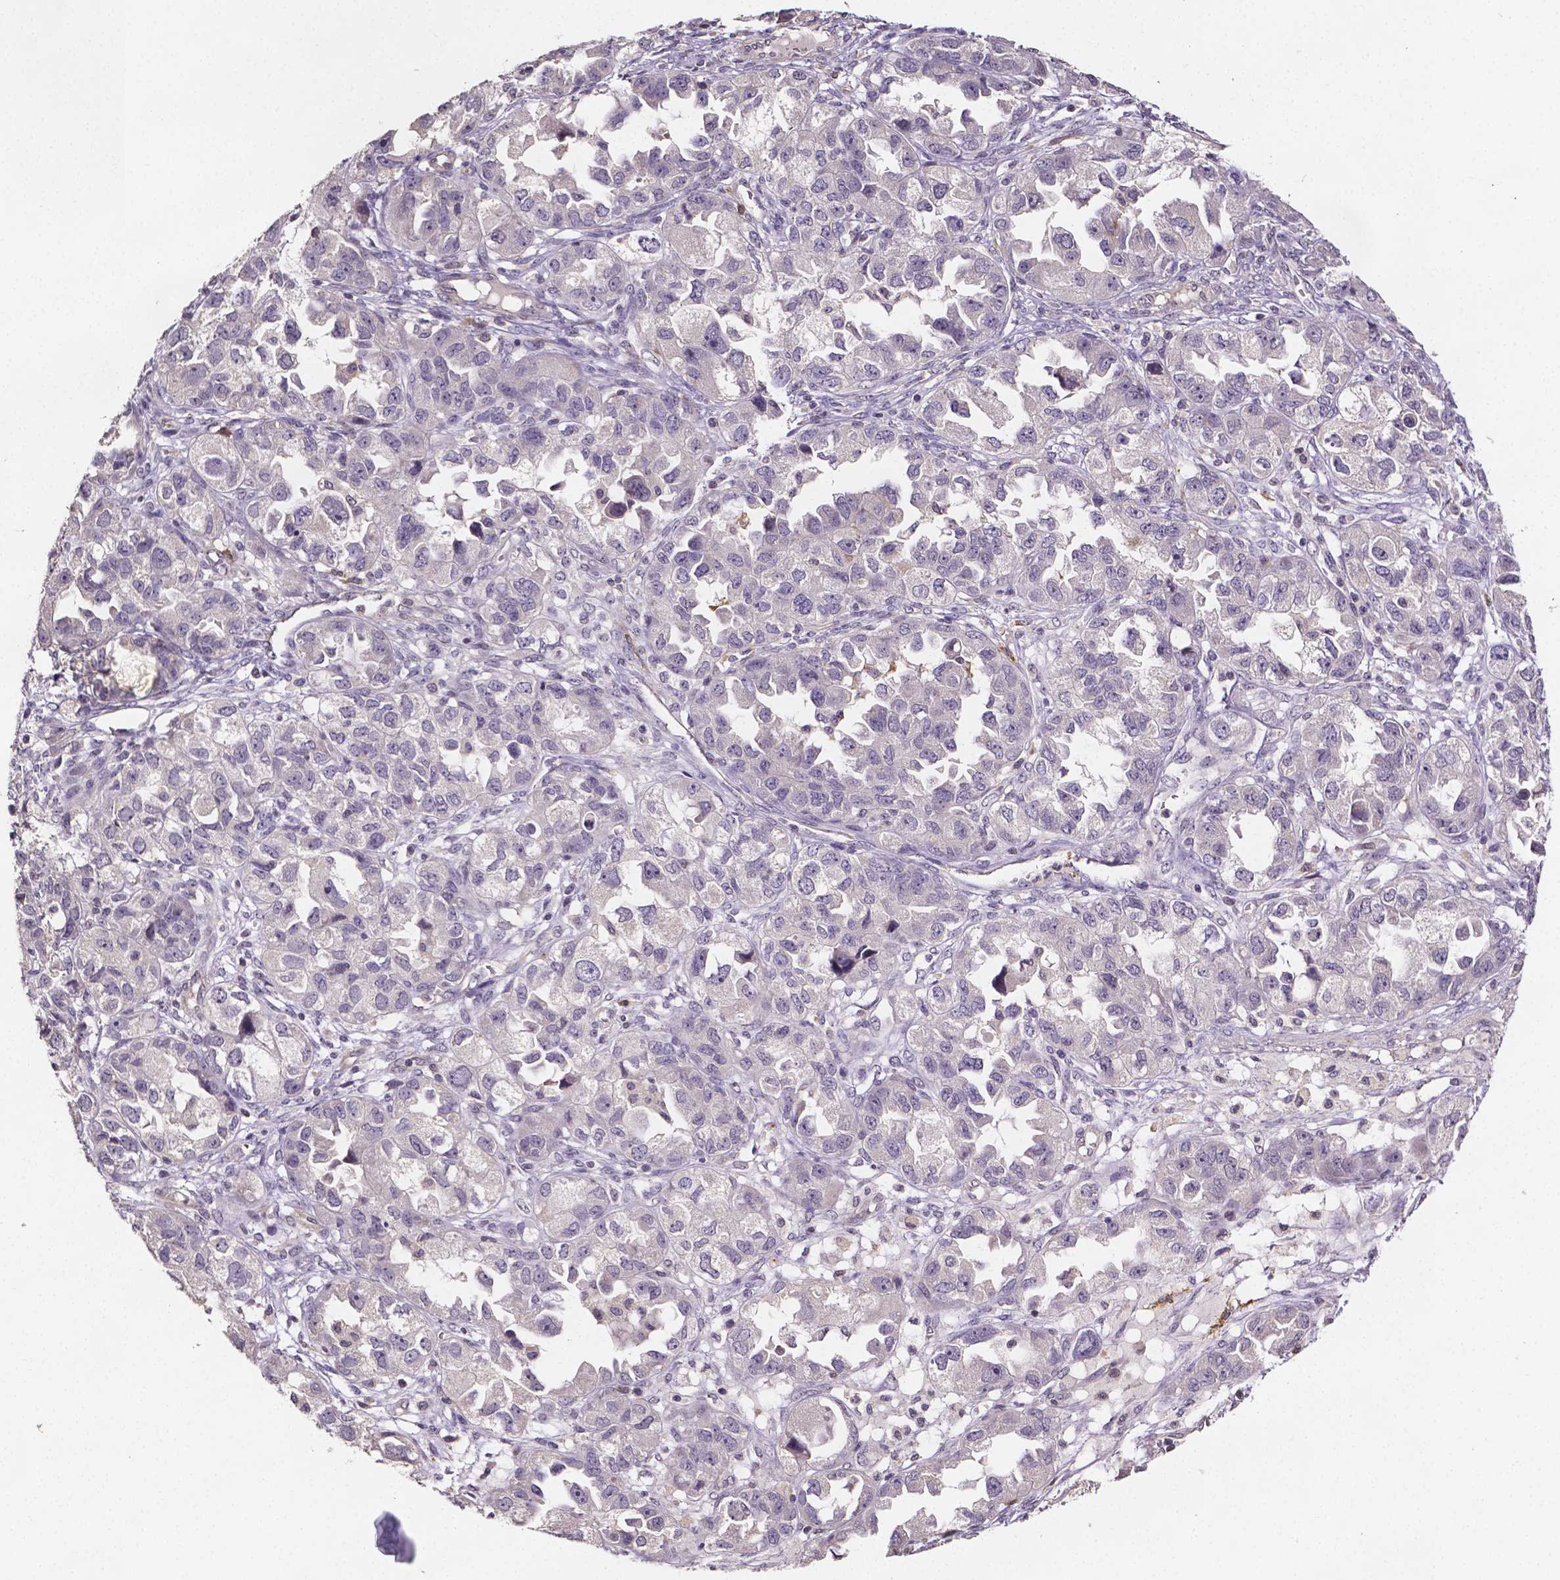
{"staining": {"intensity": "negative", "quantity": "none", "location": "none"}, "tissue": "ovarian cancer", "cell_type": "Tumor cells", "image_type": "cancer", "snomed": [{"axis": "morphology", "description": "Cystadenocarcinoma, serous, NOS"}, {"axis": "topography", "description": "Ovary"}], "caption": "High power microscopy histopathology image of an immunohistochemistry (IHC) histopathology image of ovarian cancer (serous cystadenocarcinoma), revealing no significant positivity in tumor cells.", "gene": "NRGN", "patient": {"sex": "female", "age": 84}}